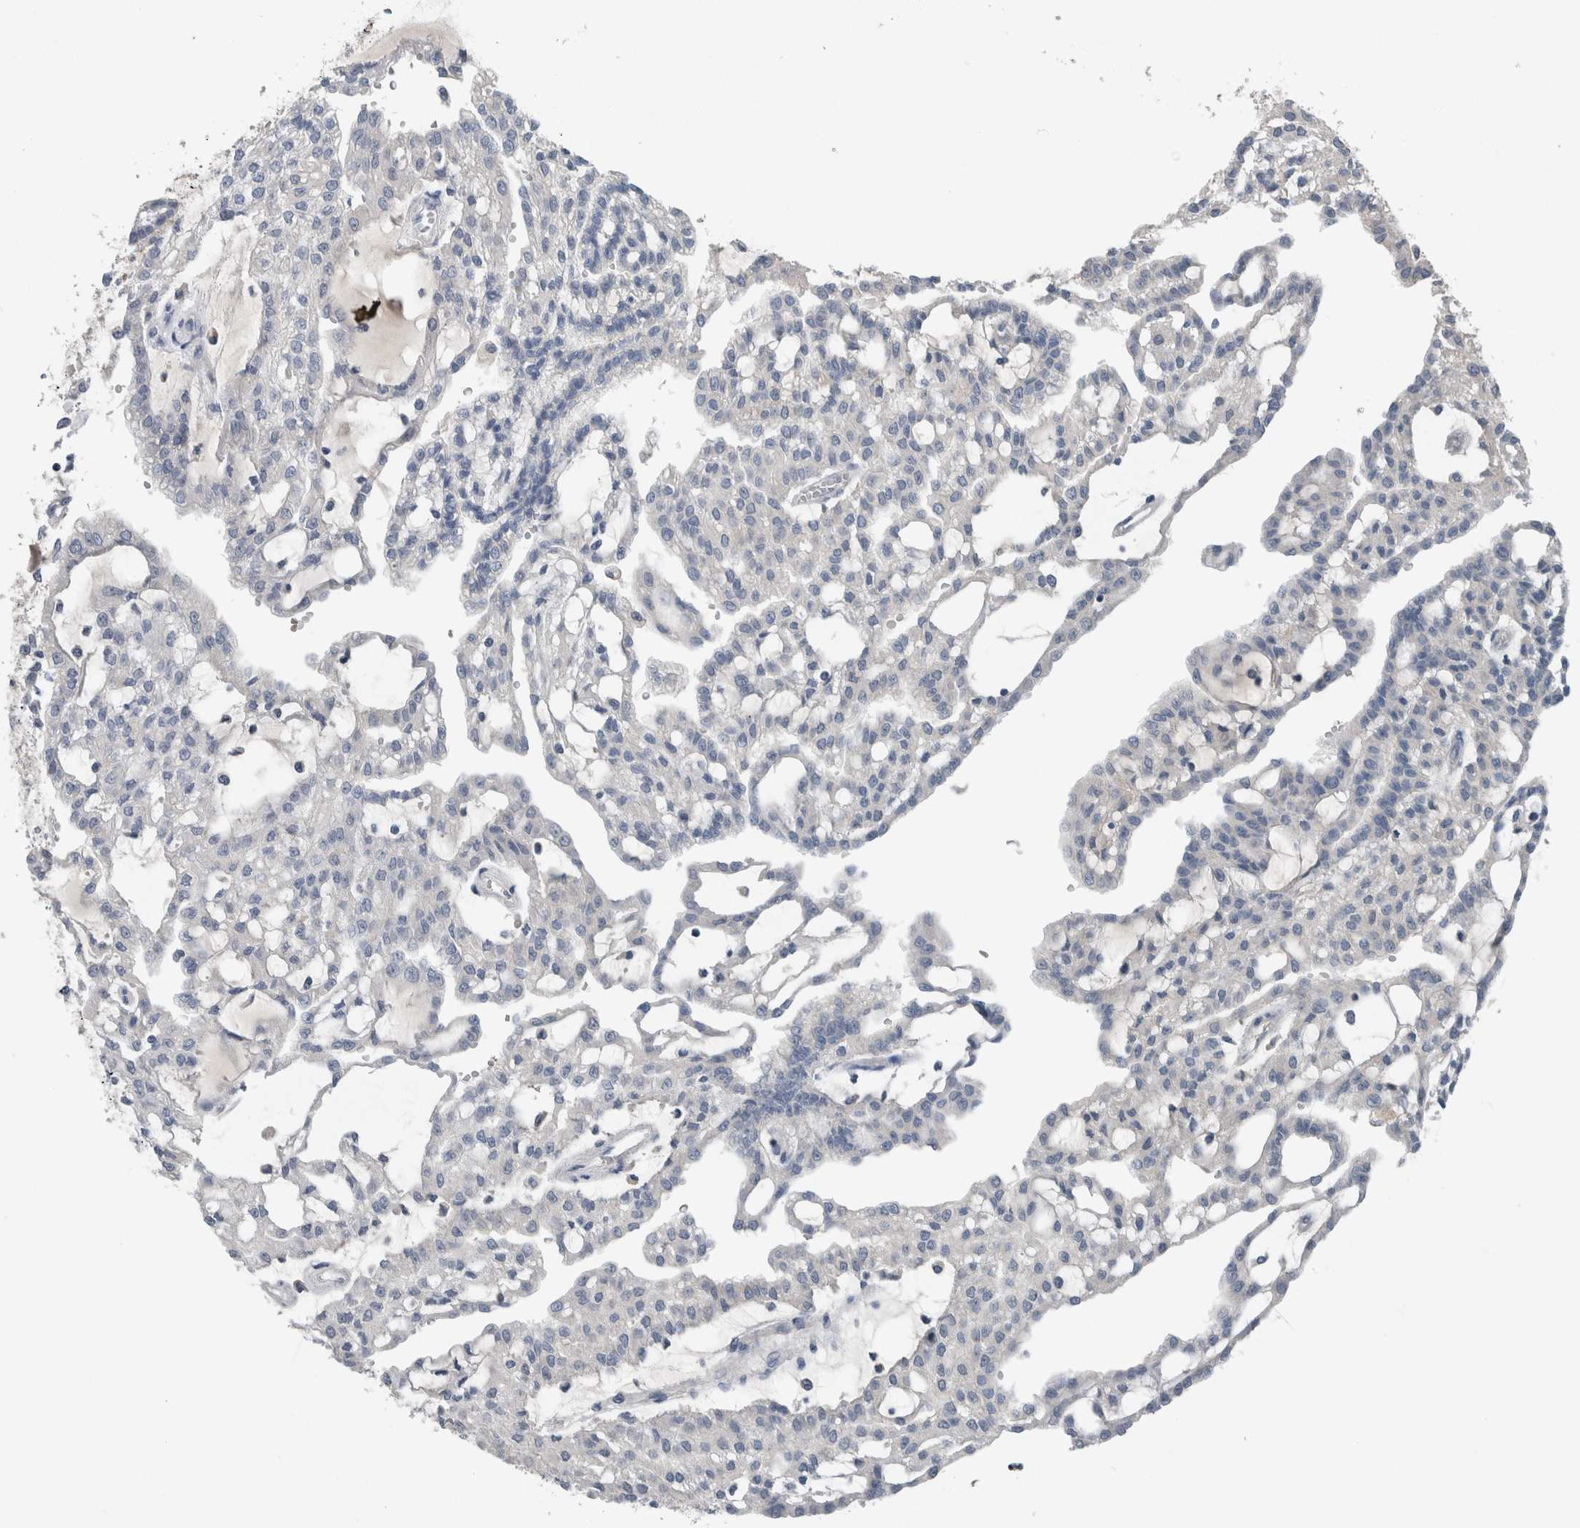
{"staining": {"intensity": "negative", "quantity": "none", "location": "none"}, "tissue": "renal cancer", "cell_type": "Tumor cells", "image_type": "cancer", "snomed": [{"axis": "morphology", "description": "Adenocarcinoma, NOS"}, {"axis": "topography", "description": "Kidney"}], "caption": "This is an immunohistochemistry image of human renal cancer. There is no positivity in tumor cells.", "gene": "CRNN", "patient": {"sex": "male", "age": 63}}